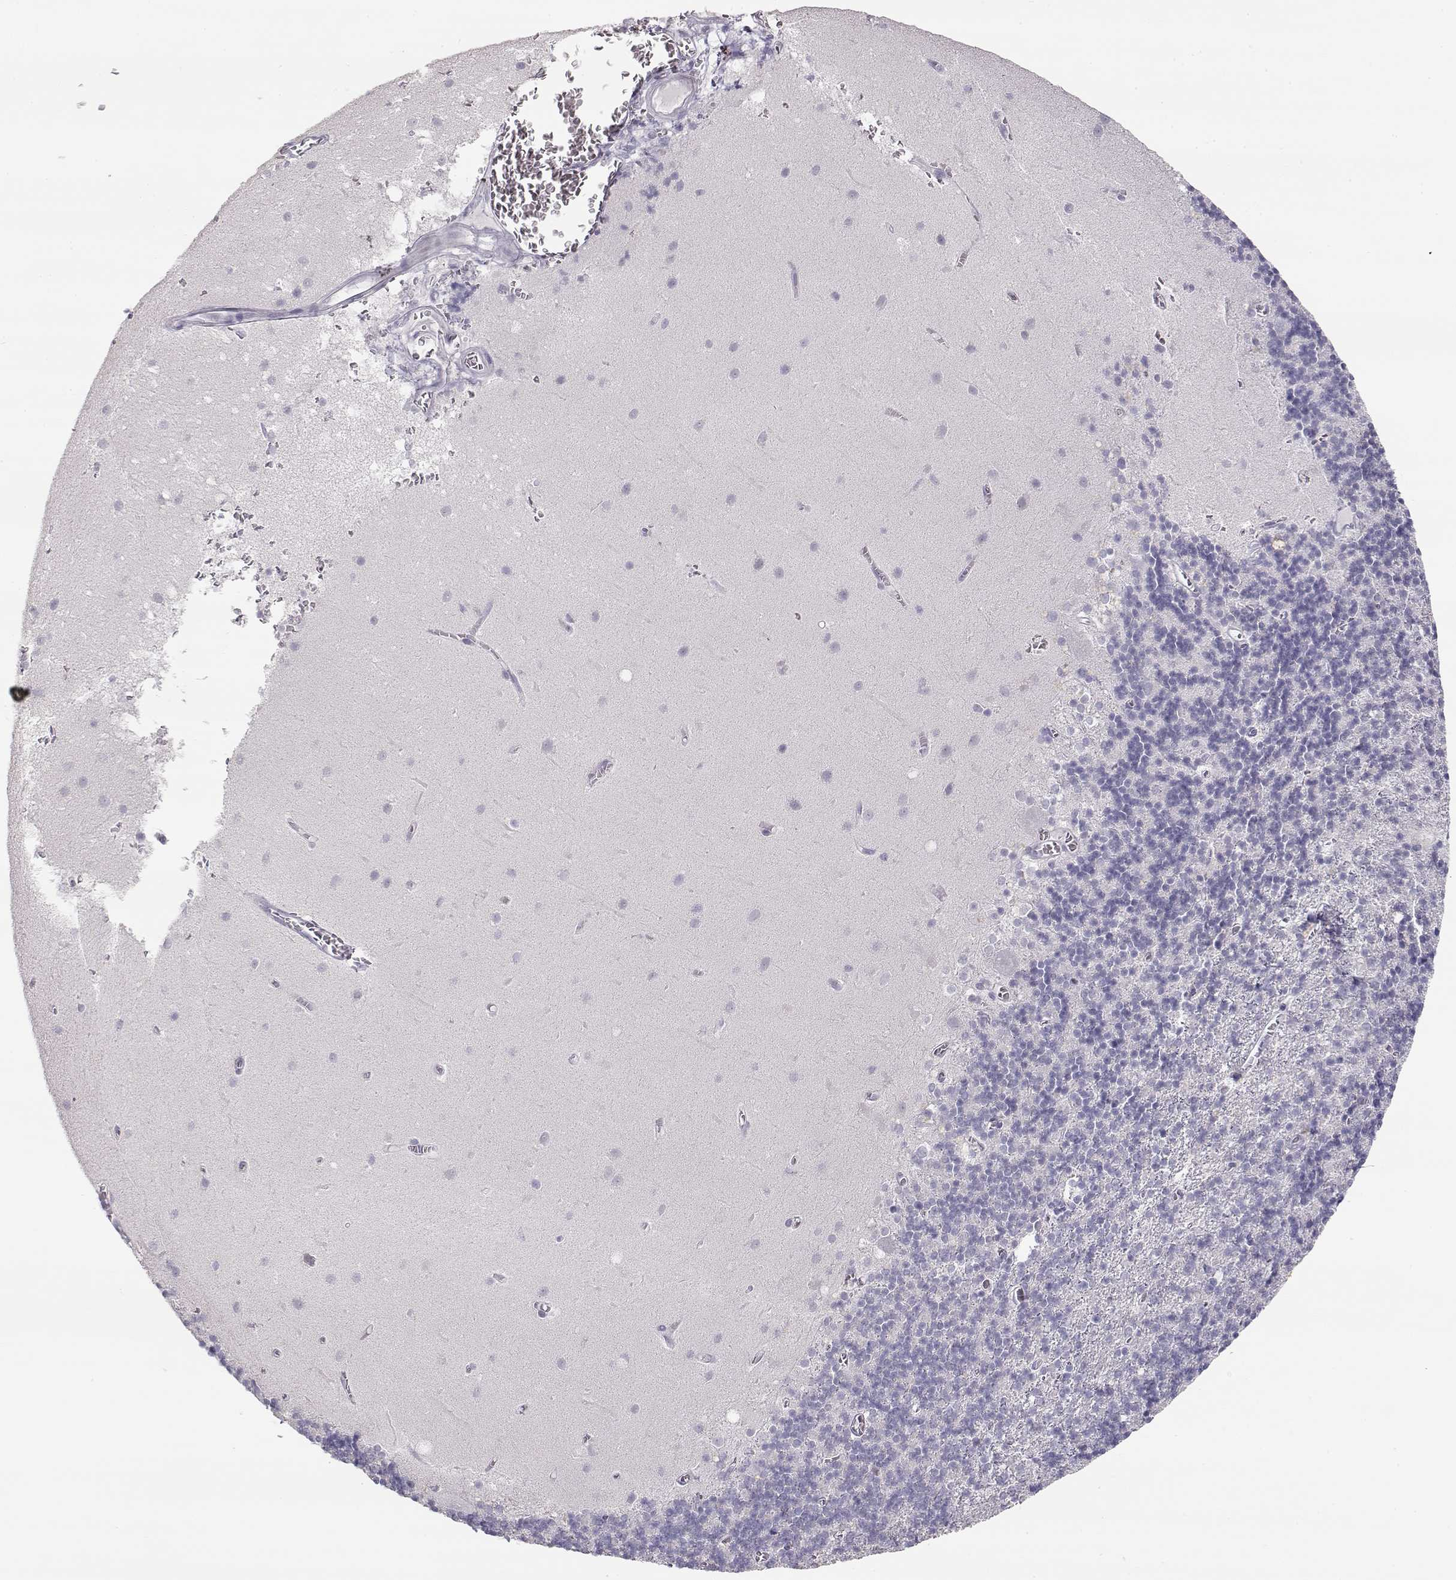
{"staining": {"intensity": "negative", "quantity": "none", "location": "none"}, "tissue": "cerebellum", "cell_type": "Cells in granular layer", "image_type": "normal", "snomed": [{"axis": "morphology", "description": "Normal tissue, NOS"}, {"axis": "topography", "description": "Cerebellum"}], "caption": "Immunohistochemistry micrograph of benign cerebellum: human cerebellum stained with DAB displays no significant protein positivity in cells in granular layer. (Immunohistochemistry (ihc), brightfield microscopy, high magnification).", "gene": "TKTL1", "patient": {"sex": "male", "age": 70}}